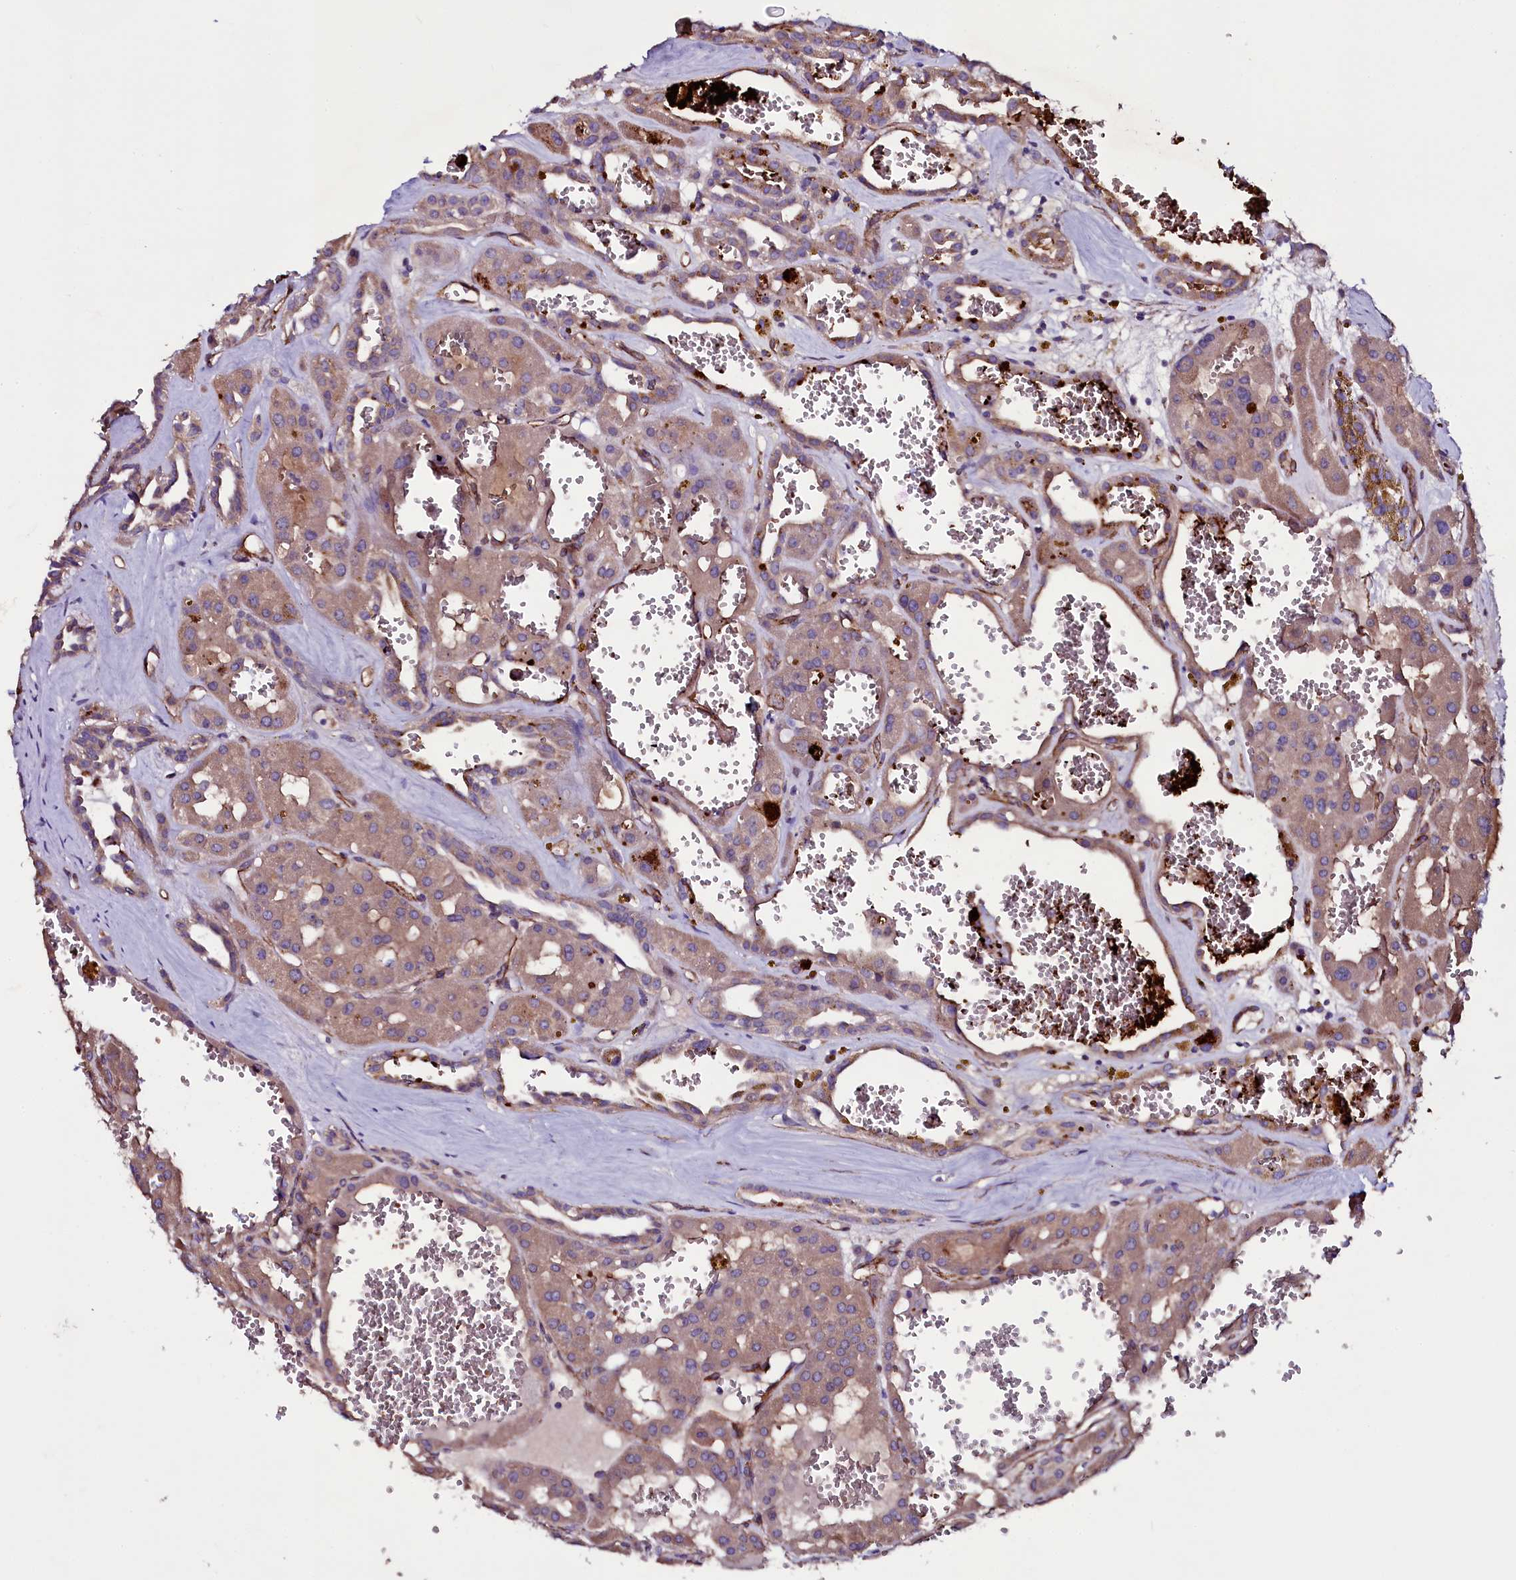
{"staining": {"intensity": "moderate", "quantity": ">75%", "location": "cytoplasmic/membranous"}, "tissue": "renal cancer", "cell_type": "Tumor cells", "image_type": "cancer", "snomed": [{"axis": "morphology", "description": "Carcinoma, NOS"}, {"axis": "topography", "description": "Kidney"}], "caption": "This image demonstrates immunohistochemistry staining of human renal cancer (carcinoma), with medium moderate cytoplasmic/membranous expression in approximately >75% of tumor cells.", "gene": "MEX3C", "patient": {"sex": "female", "age": 75}}